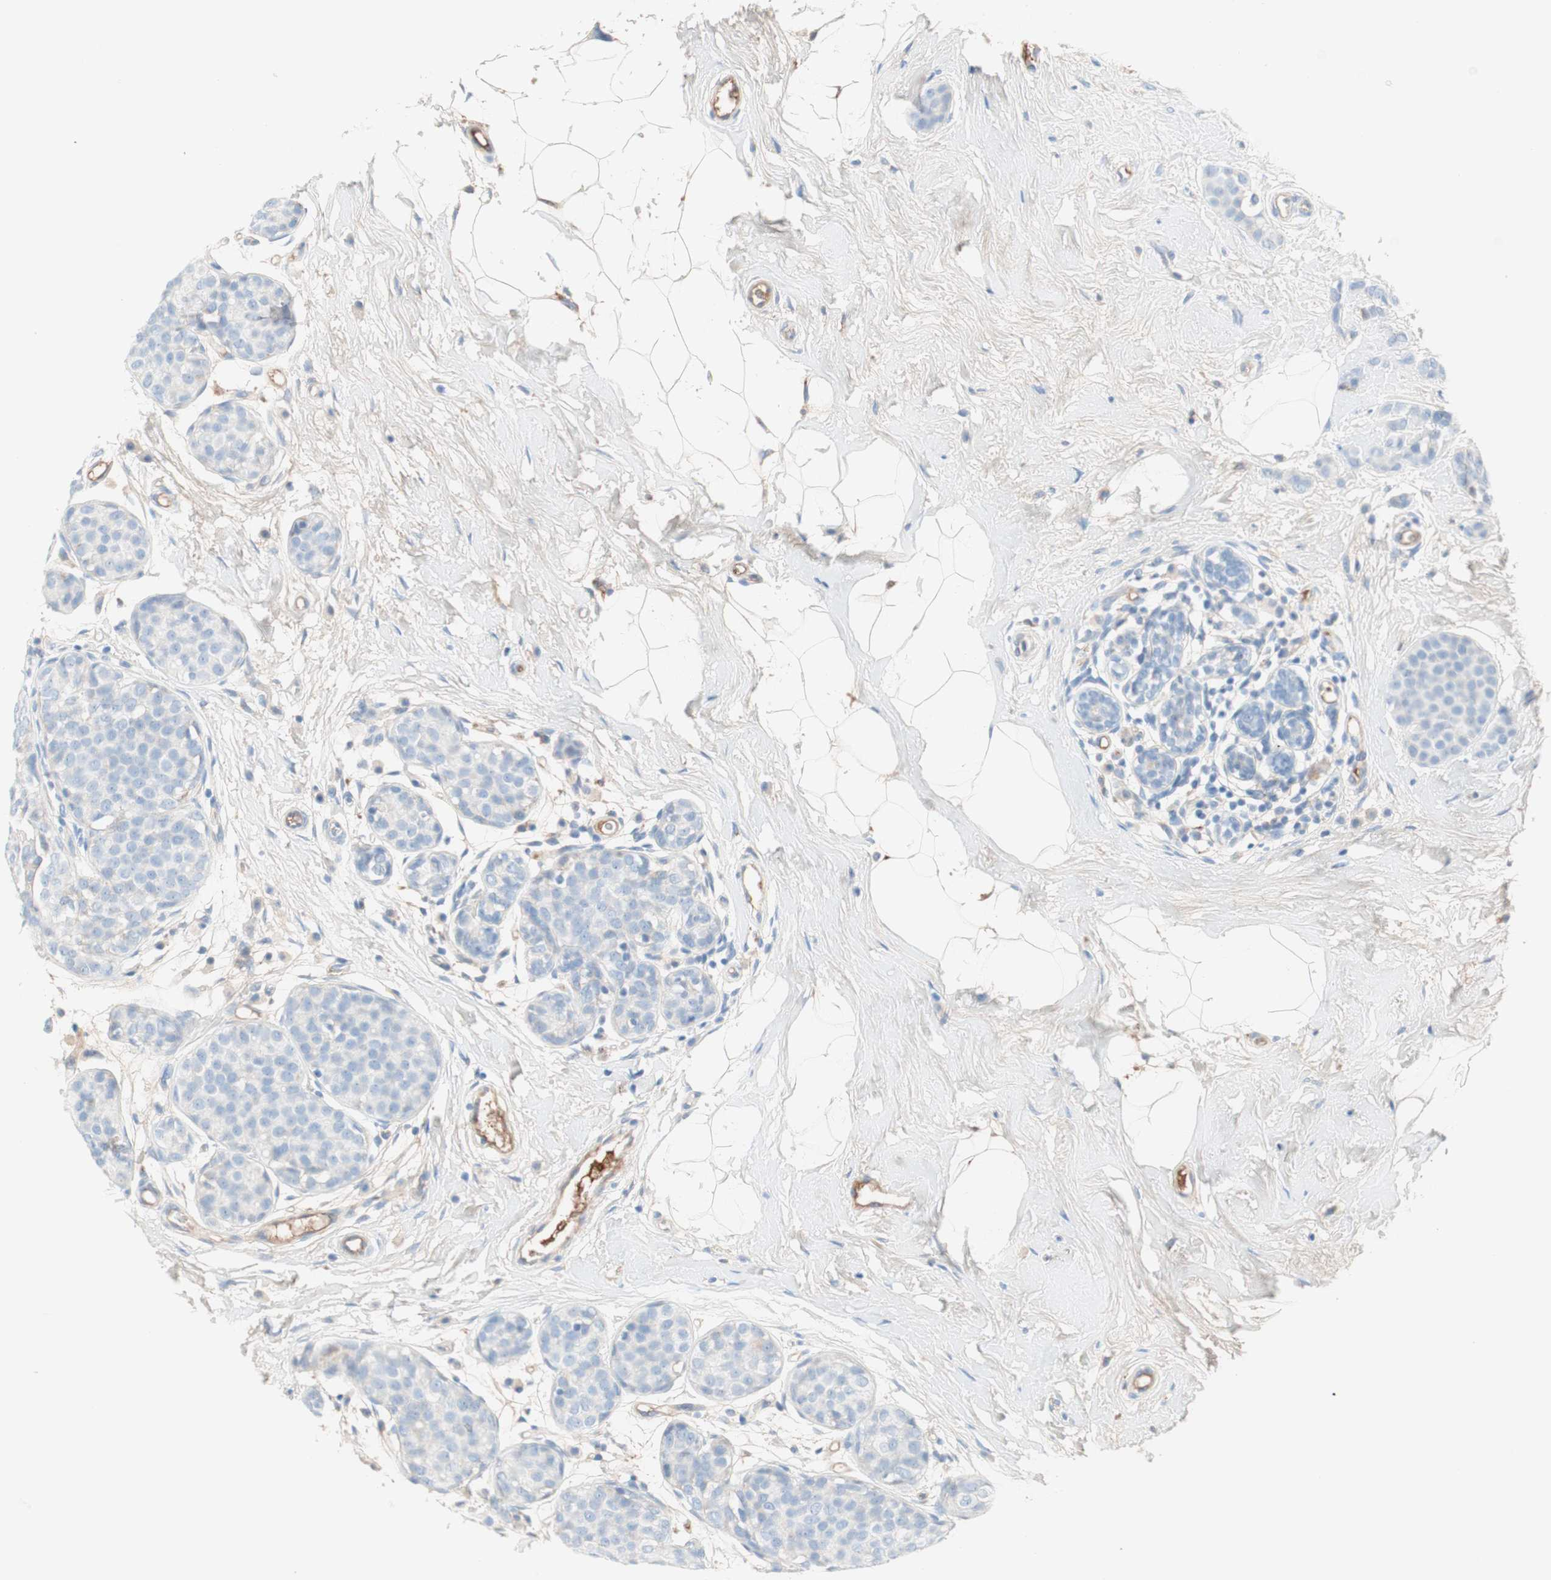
{"staining": {"intensity": "negative", "quantity": "none", "location": "none"}, "tissue": "breast cancer", "cell_type": "Tumor cells", "image_type": "cancer", "snomed": [{"axis": "morphology", "description": "Lobular carcinoma, in situ"}, {"axis": "morphology", "description": "Lobular carcinoma"}, {"axis": "topography", "description": "Breast"}], "caption": "This is an immunohistochemistry (IHC) histopathology image of lobular carcinoma (breast). There is no staining in tumor cells.", "gene": "RBP4", "patient": {"sex": "female", "age": 41}}